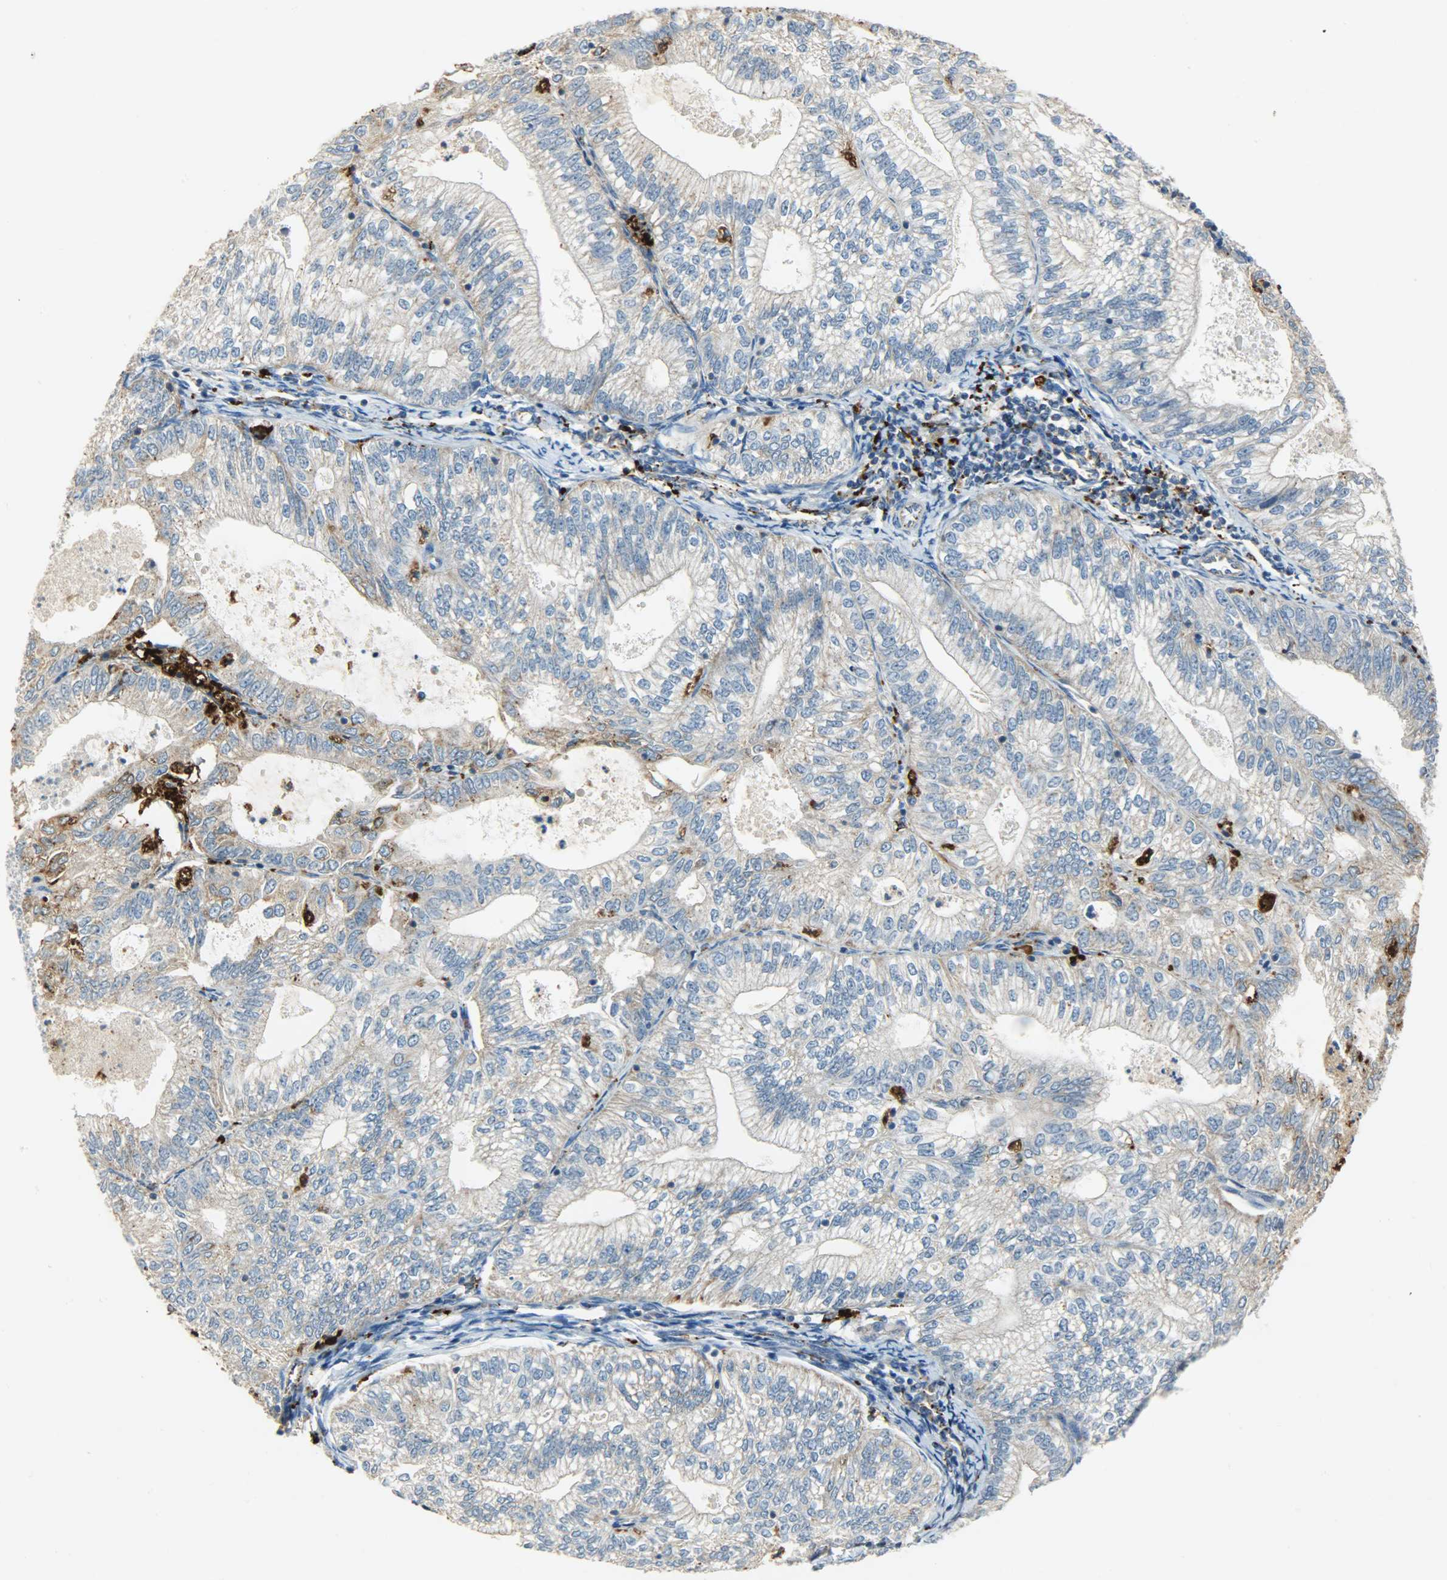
{"staining": {"intensity": "weak", "quantity": "25%-75%", "location": "cytoplasmic/membranous"}, "tissue": "endometrial cancer", "cell_type": "Tumor cells", "image_type": "cancer", "snomed": [{"axis": "morphology", "description": "Adenocarcinoma, NOS"}, {"axis": "topography", "description": "Endometrium"}], "caption": "Immunohistochemistry (IHC) micrograph of endometrial cancer stained for a protein (brown), which shows low levels of weak cytoplasmic/membranous positivity in about 25%-75% of tumor cells.", "gene": "ASAH1", "patient": {"sex": "female", "age": 69}}